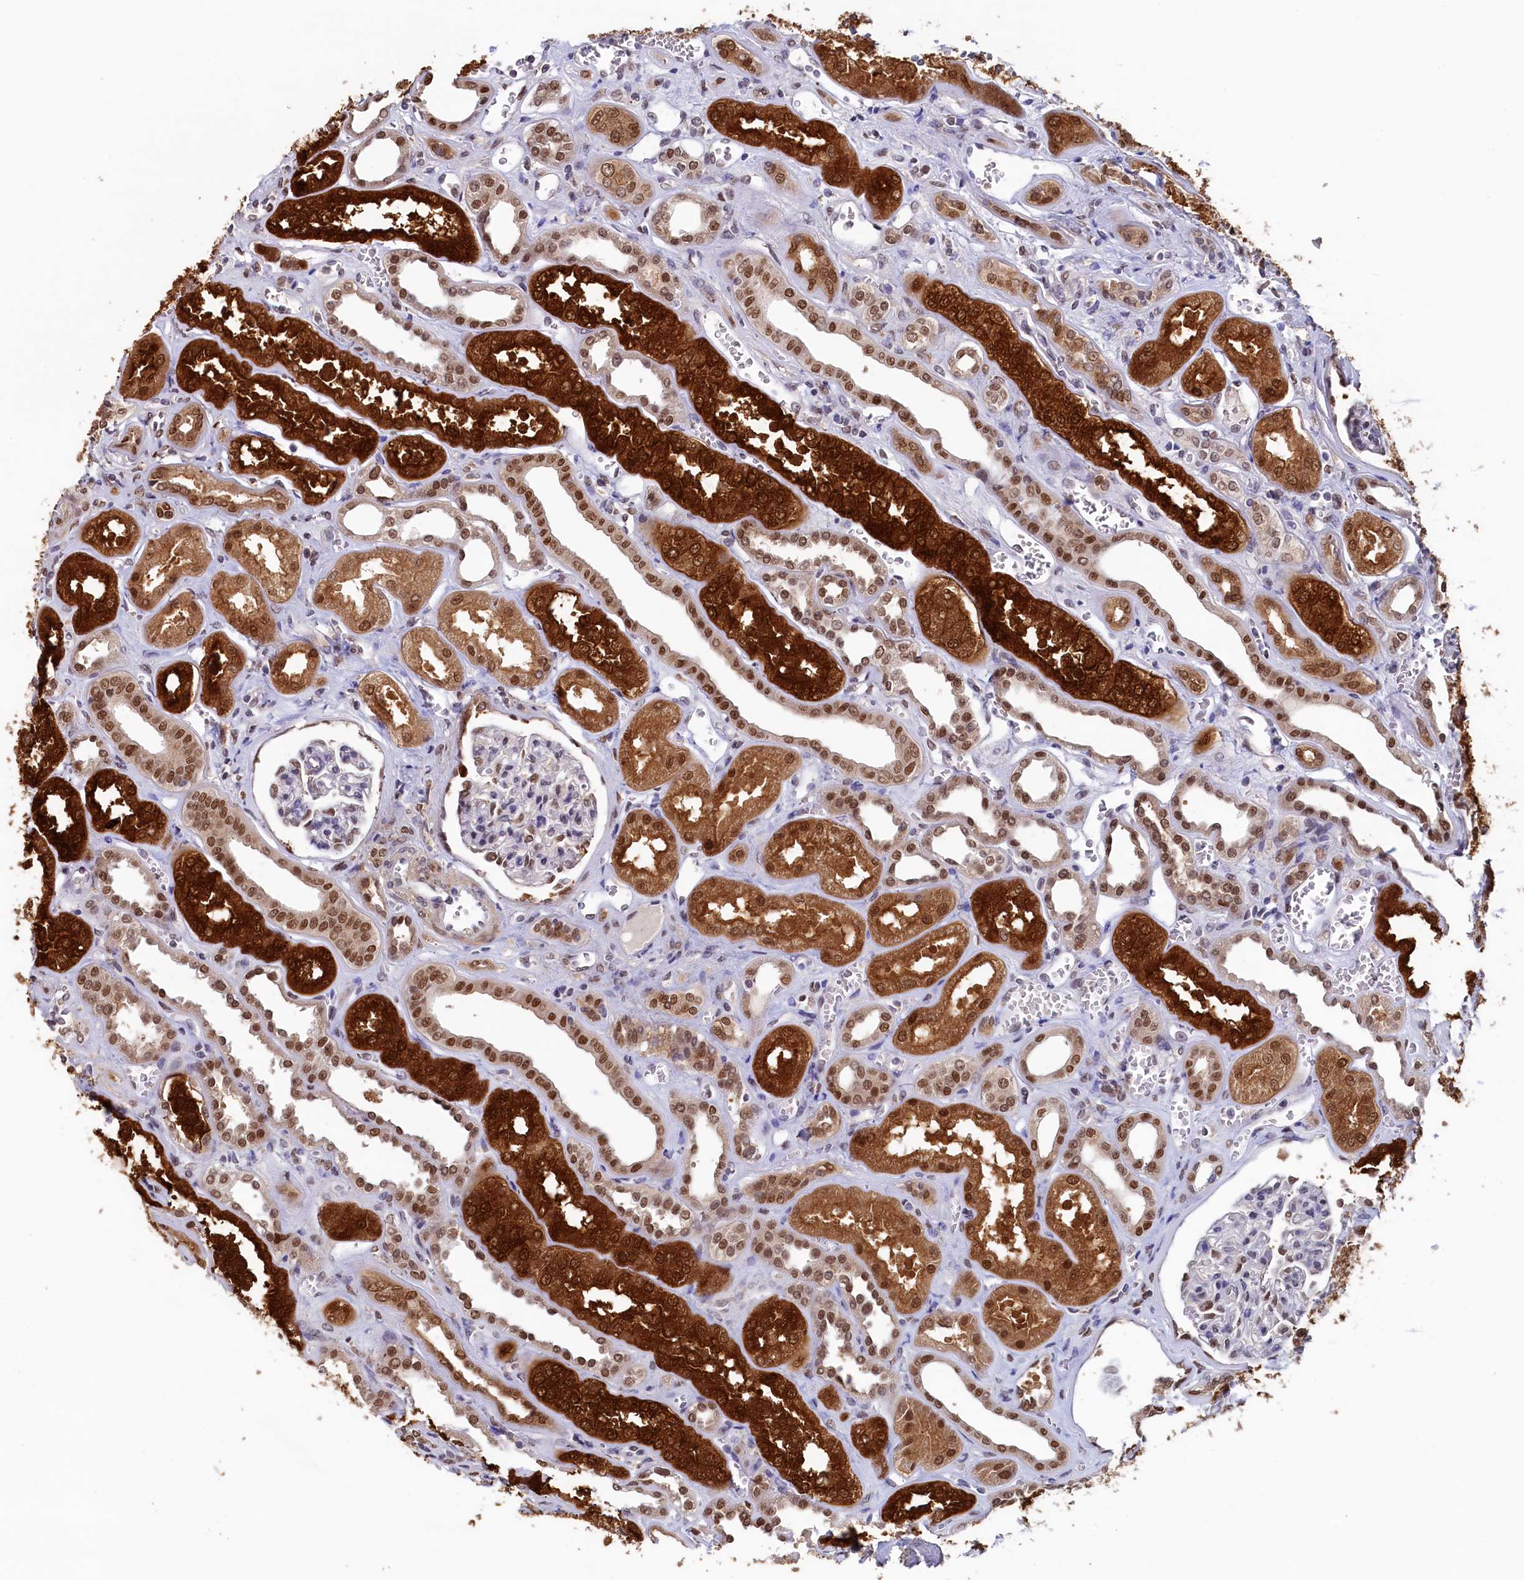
{"staining": {"intensity": "moderate", "quantity": "<25%", "location": "nuclear"}, "tissue": "kidney", "cell_type": "Cells in glomeruli", "image_type": "normal", "snomed": [{"axis": "morphology", "description": "Normal tissue, NOS"}, {"axis": "morphology", "description": "Adenocarcinoma, NOS"}, {"axis": "topography", "description": "Kidney"}], "caption": "An image of kidney stained for a protein exhibits moderate nuclear brown staining in cells in glomeruli. Nuclei are stained in blue.", "gene": "AHCY", "patient": {"sex": "female", "age": 68}}